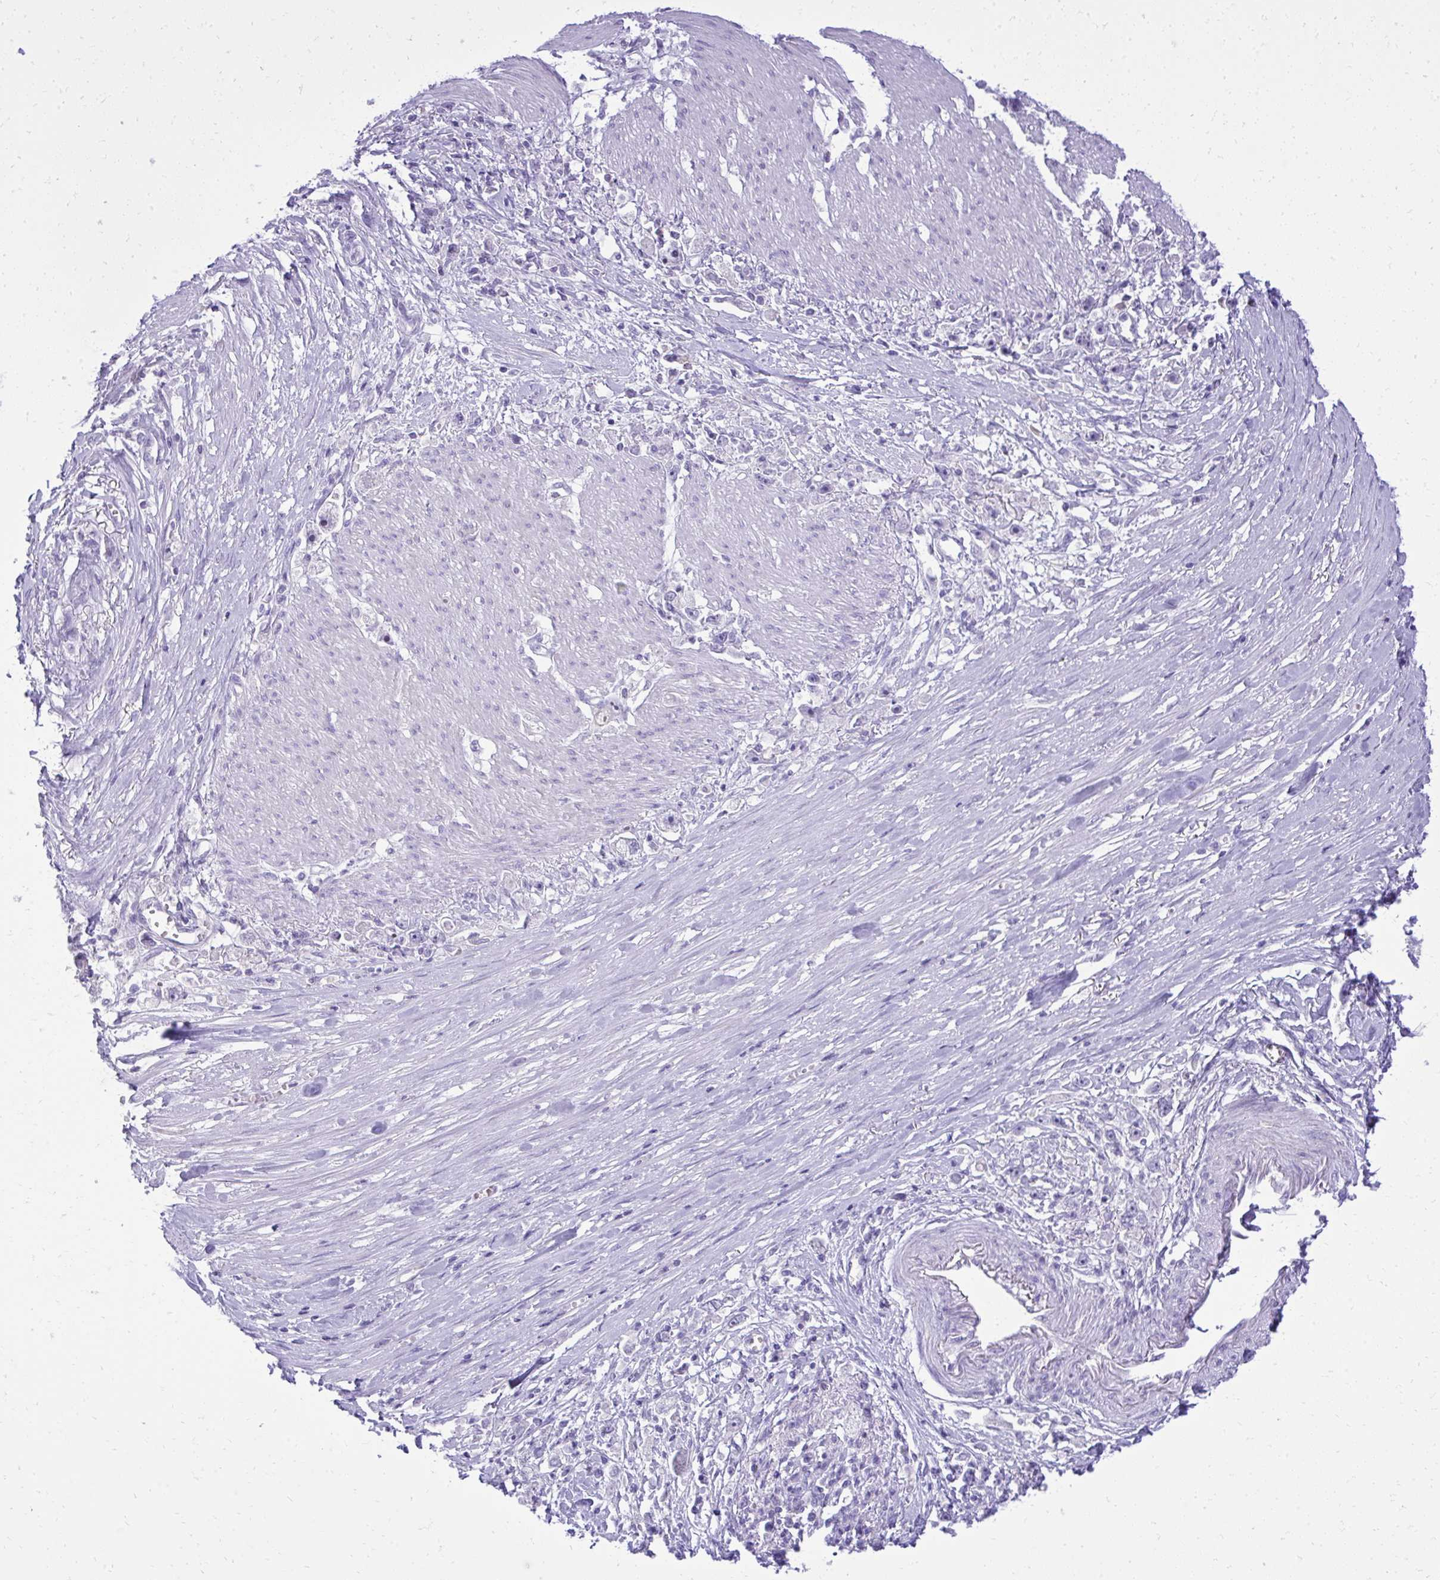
{"staining": {"intensity": "negative", "quantity": "none", "location": "none"}, "tissue": "stomach cancer", "cell_type": "Tumor cells", "image_type": "cancer", "snomed": [{"axis": "morphology", "description": "Adenocarcinoma, NOS"}, {"axis": "topography", "description": "Stomach"}], "caption": "The IHC photomicrograph has no significant staining in tumor cells of adenocarcinoma (stomach) tissue. Brightfield microscopy of immunohistochemistry stained with DAB (brown) and hematoxylin (blue), captured at high magnification.", "gene": "PITPNM3", "patient": {"sex": "female", "age": 59}}